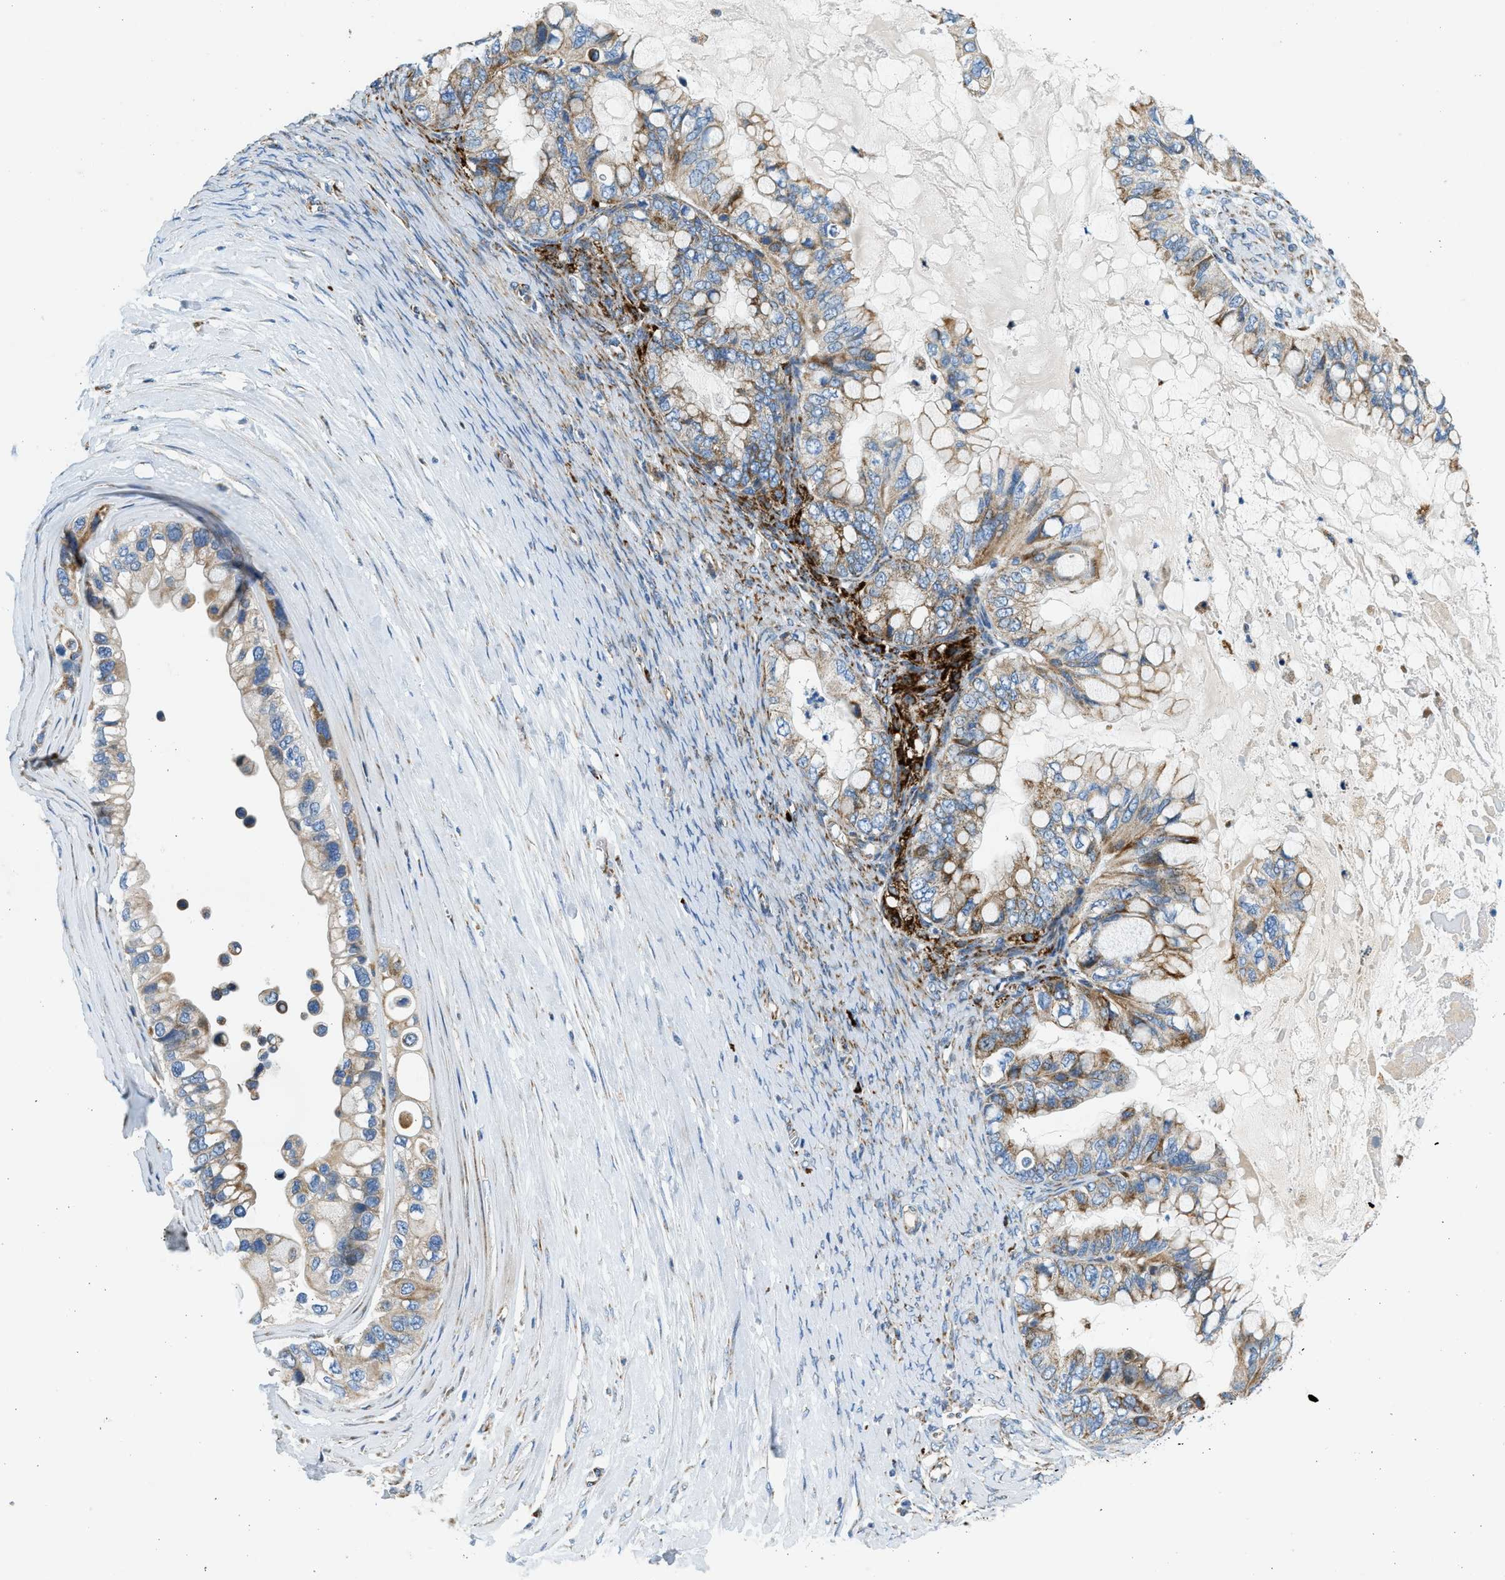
{"staining": {"intensity": "moderate", "quantity": ">75%", "location": "cytoplasmic/membranous"}, "tissue": "ovarian cancer", "cell_type": "Tumor cells", "image_type": "cancer", "snomed": [{"axis": "morphology", "description": "Cystadenocarcinoma, mucinous, NOS"}, {"axis": "topography", "description": "Ovary"}], "caption": "This is a histology image of immunohistochemistry (IHC) staining of ovarian cancer (mucinous cystadenocarcinoma), which shows moderate positivity in the cytoplasmic/membranous of tumor cells.", "gene": "KCNMB3", "patient": {"sex": "female", "age": 80}}